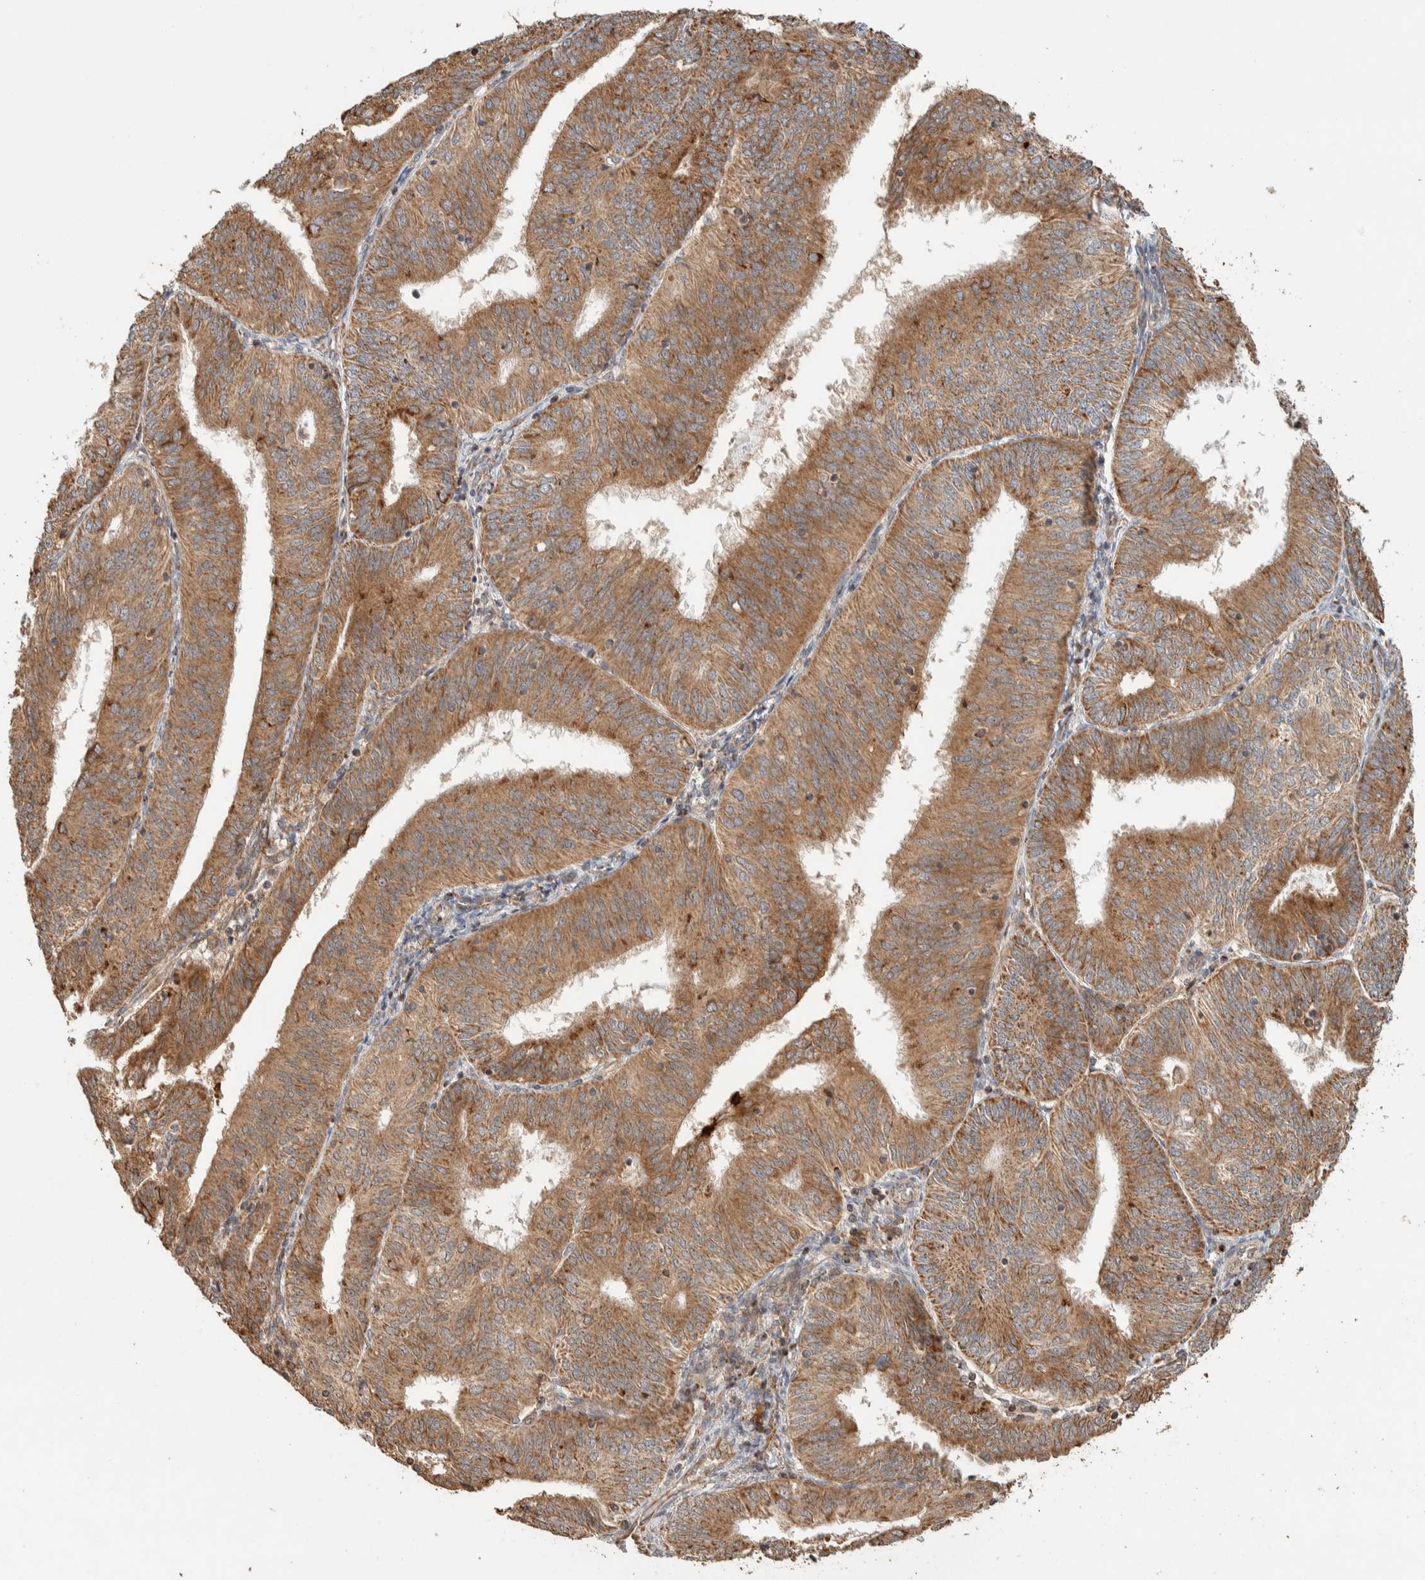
{"staining": {"intensity": "moderate", "quantity": ">75%", "location": "cytoplasmic/membranous"}, "tissue": "endometrial cancer", "cell_type": "Tumor cells", "image_type": "cancer", "snomed": [{"axis": "morphology", "description": "Adenocarcinoma, NOS"}, {"axis": "topography", "description": "Endometrium"}], "caption": "Moderate cytoplasmic/membranous positivity for a protein is appreciated in approximately >75% of tumor cells of endometrial adenocarcinoma using IHC.", "gene": "KIF9", "patient": {"sex": "female", "age": 58}}